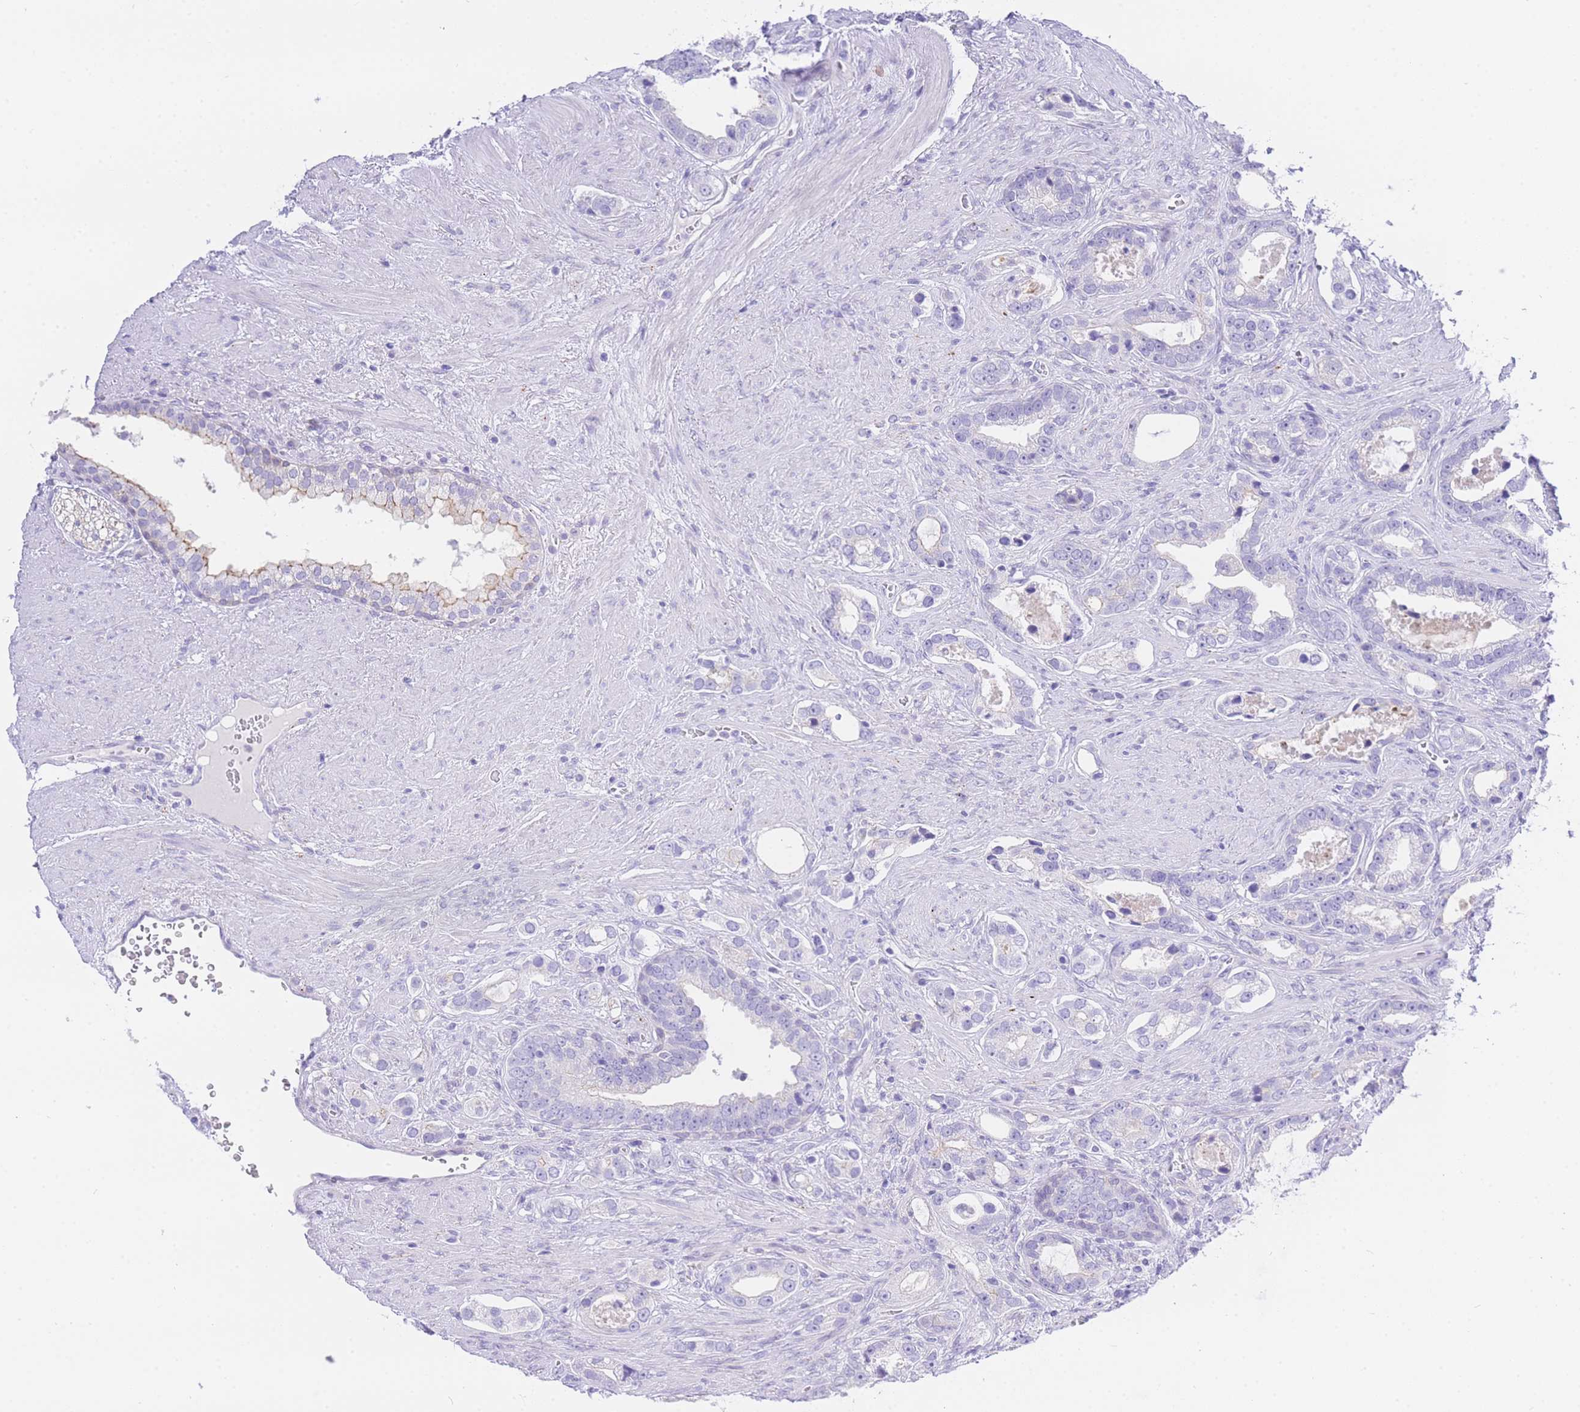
{"staining": {"intensity": "negative", "quantity": "none", "location": "none"}, "tissue": "prostate cancer", "cell_type": "Tumor cells", "image_type": "cancer", "snomed": [{"axis": "morphology", "description": "Adenocarcinoma, High grade"}, {"axis": "topography", "description": "Prostate"}], "caption": "A high-resolution histopathology image shows immunohistochemistry (IHC) staining of prostate cancer (adenocarcinoma (high-grade)), which reveals no significant expression in tumor cells.", "gene": "TIFAB", "patient": {"sex": "male", "age": 67}}